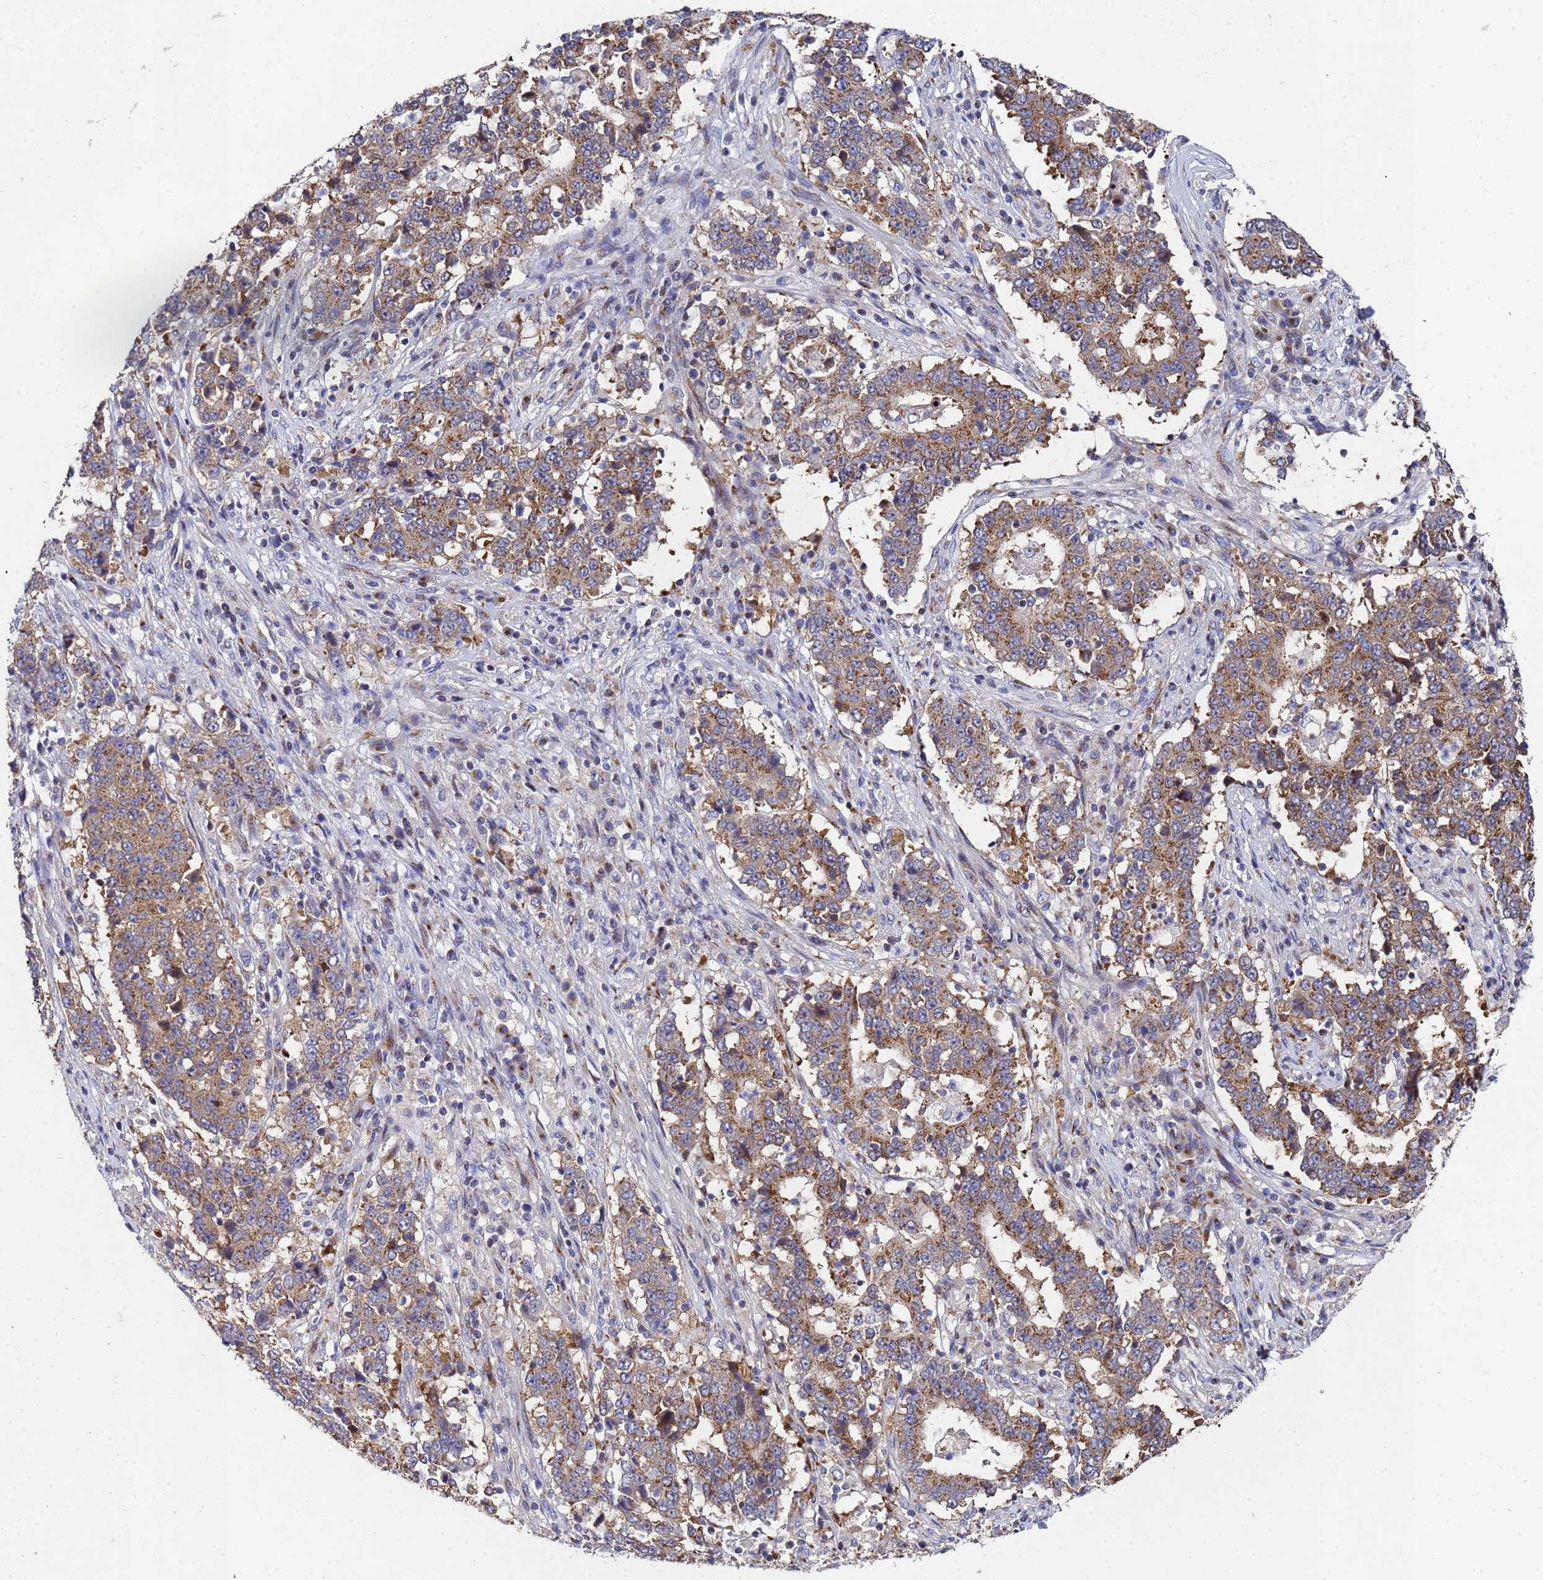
{"staining": {"intensity": "moderate", "quantity": ">75%", "location": "cytoplasmic/membranous"}, "tissue": "stomach cancer", "cell_type": "Tumor cells", "image_type": "cancer", "snomed": [{"axis": "morphology", "description": "Adenocarcinoma, NOS"}, {"axis": "topography", "description": "Stomach"}], "caption": "Stomach cancer (adenocarcinoma) was stained to show a protein in brown. There is medium levels of moderate cytoplasmic/membranous expression in about >75% of tumor cells. (Brightfield microscopy of DAB IHC at high magnification).", "gene": "NSUN6", "patient": {"sex": "male", "age": 59}}